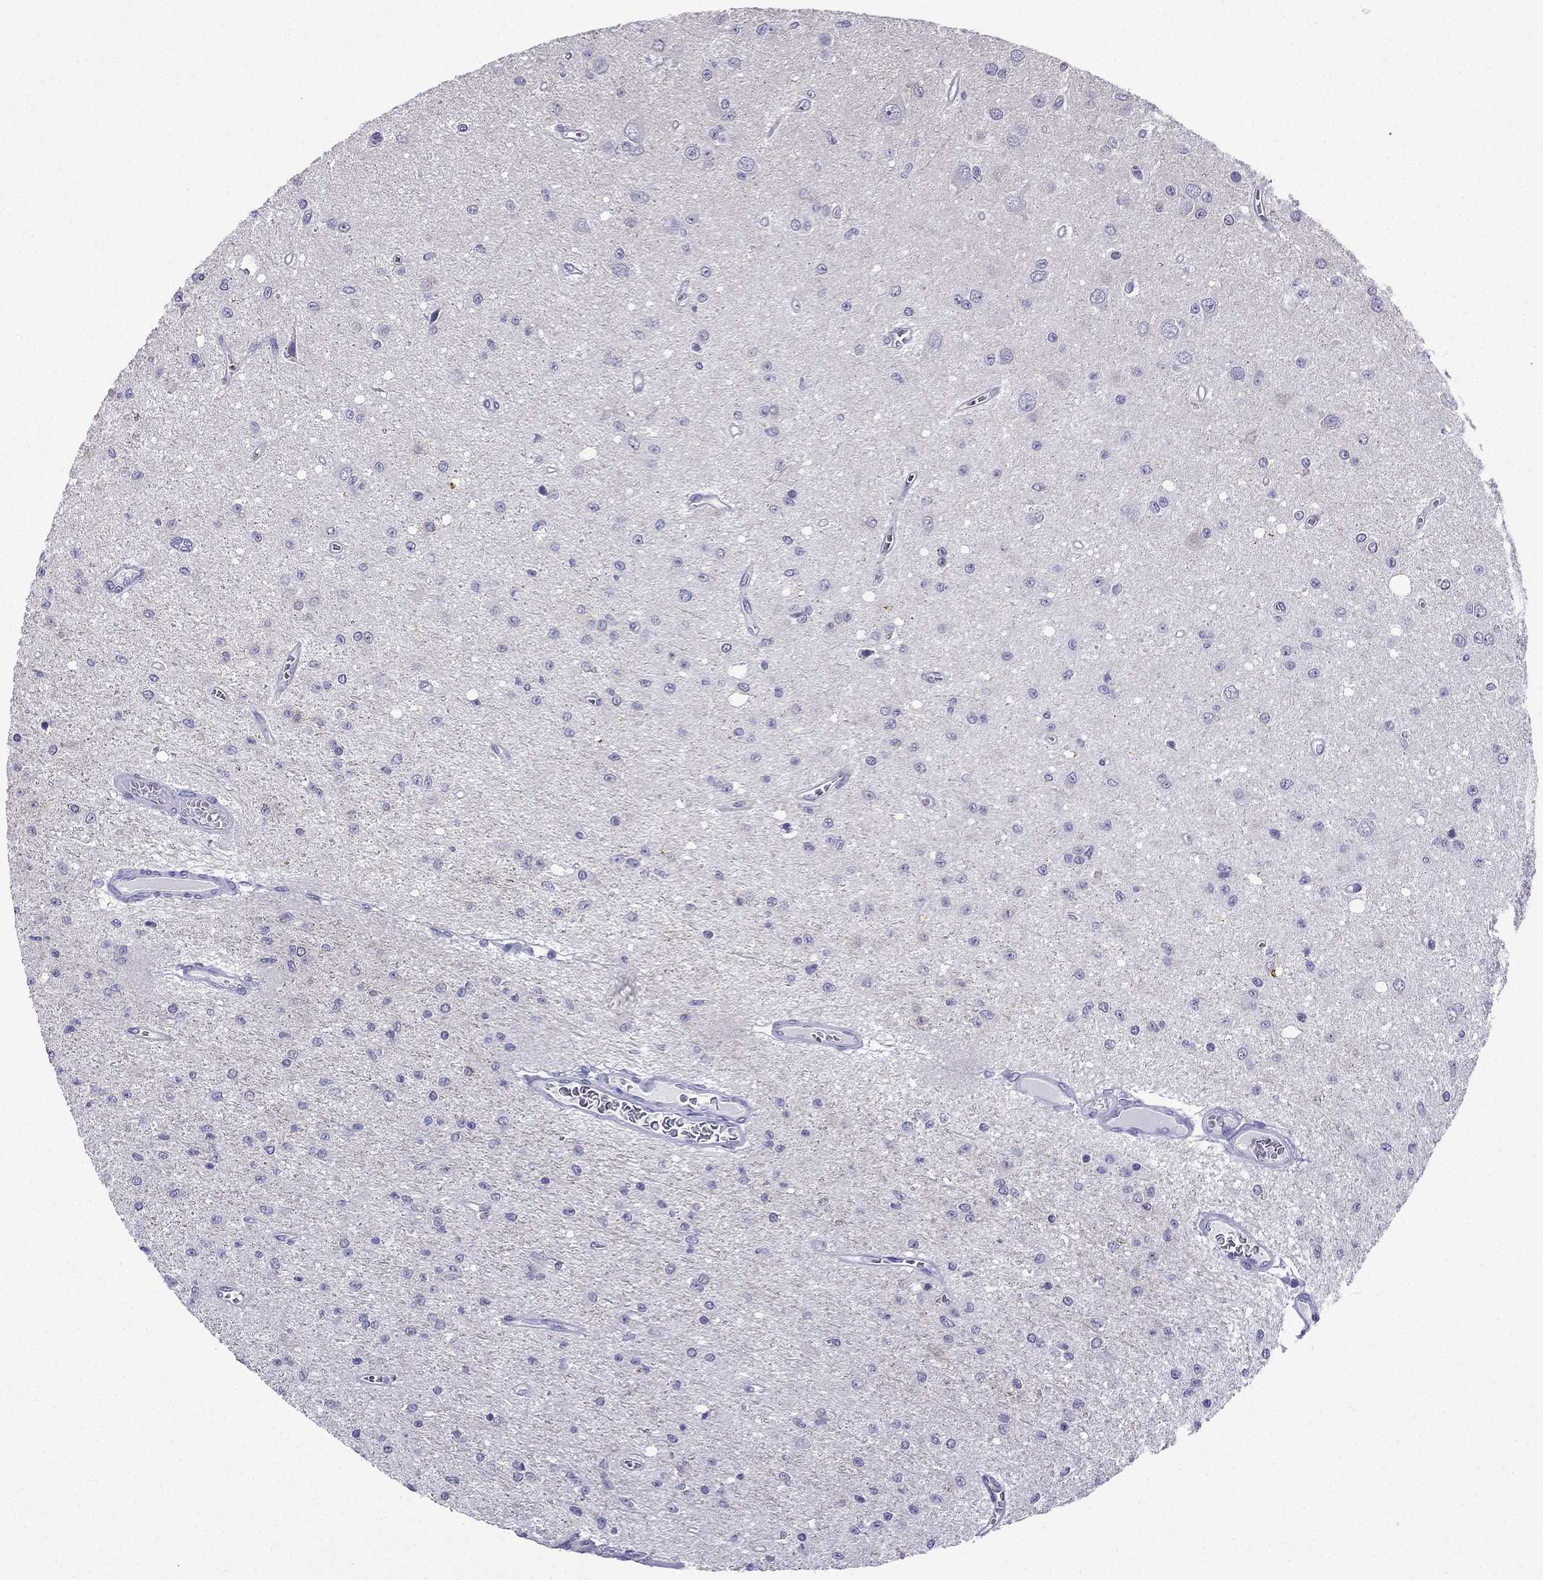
{"staining": {"intensity": "negative", "quantity": "none", "location": "none"}, "tissue": "glioma", "cell_type": "Tumor cells", "image_type": "cancer", "snomed": [{"axis": "morphology", "description": "Glioma, malignant, Low grade"}, {"axis": "topography", "description": "Brain"}], "caption": "This is an immunohistochemistry histopathology image of glioma. There is no staining in tumor cells.", "gene": "KCNJ10", "patient": {"sex": "female", "age": 45}}